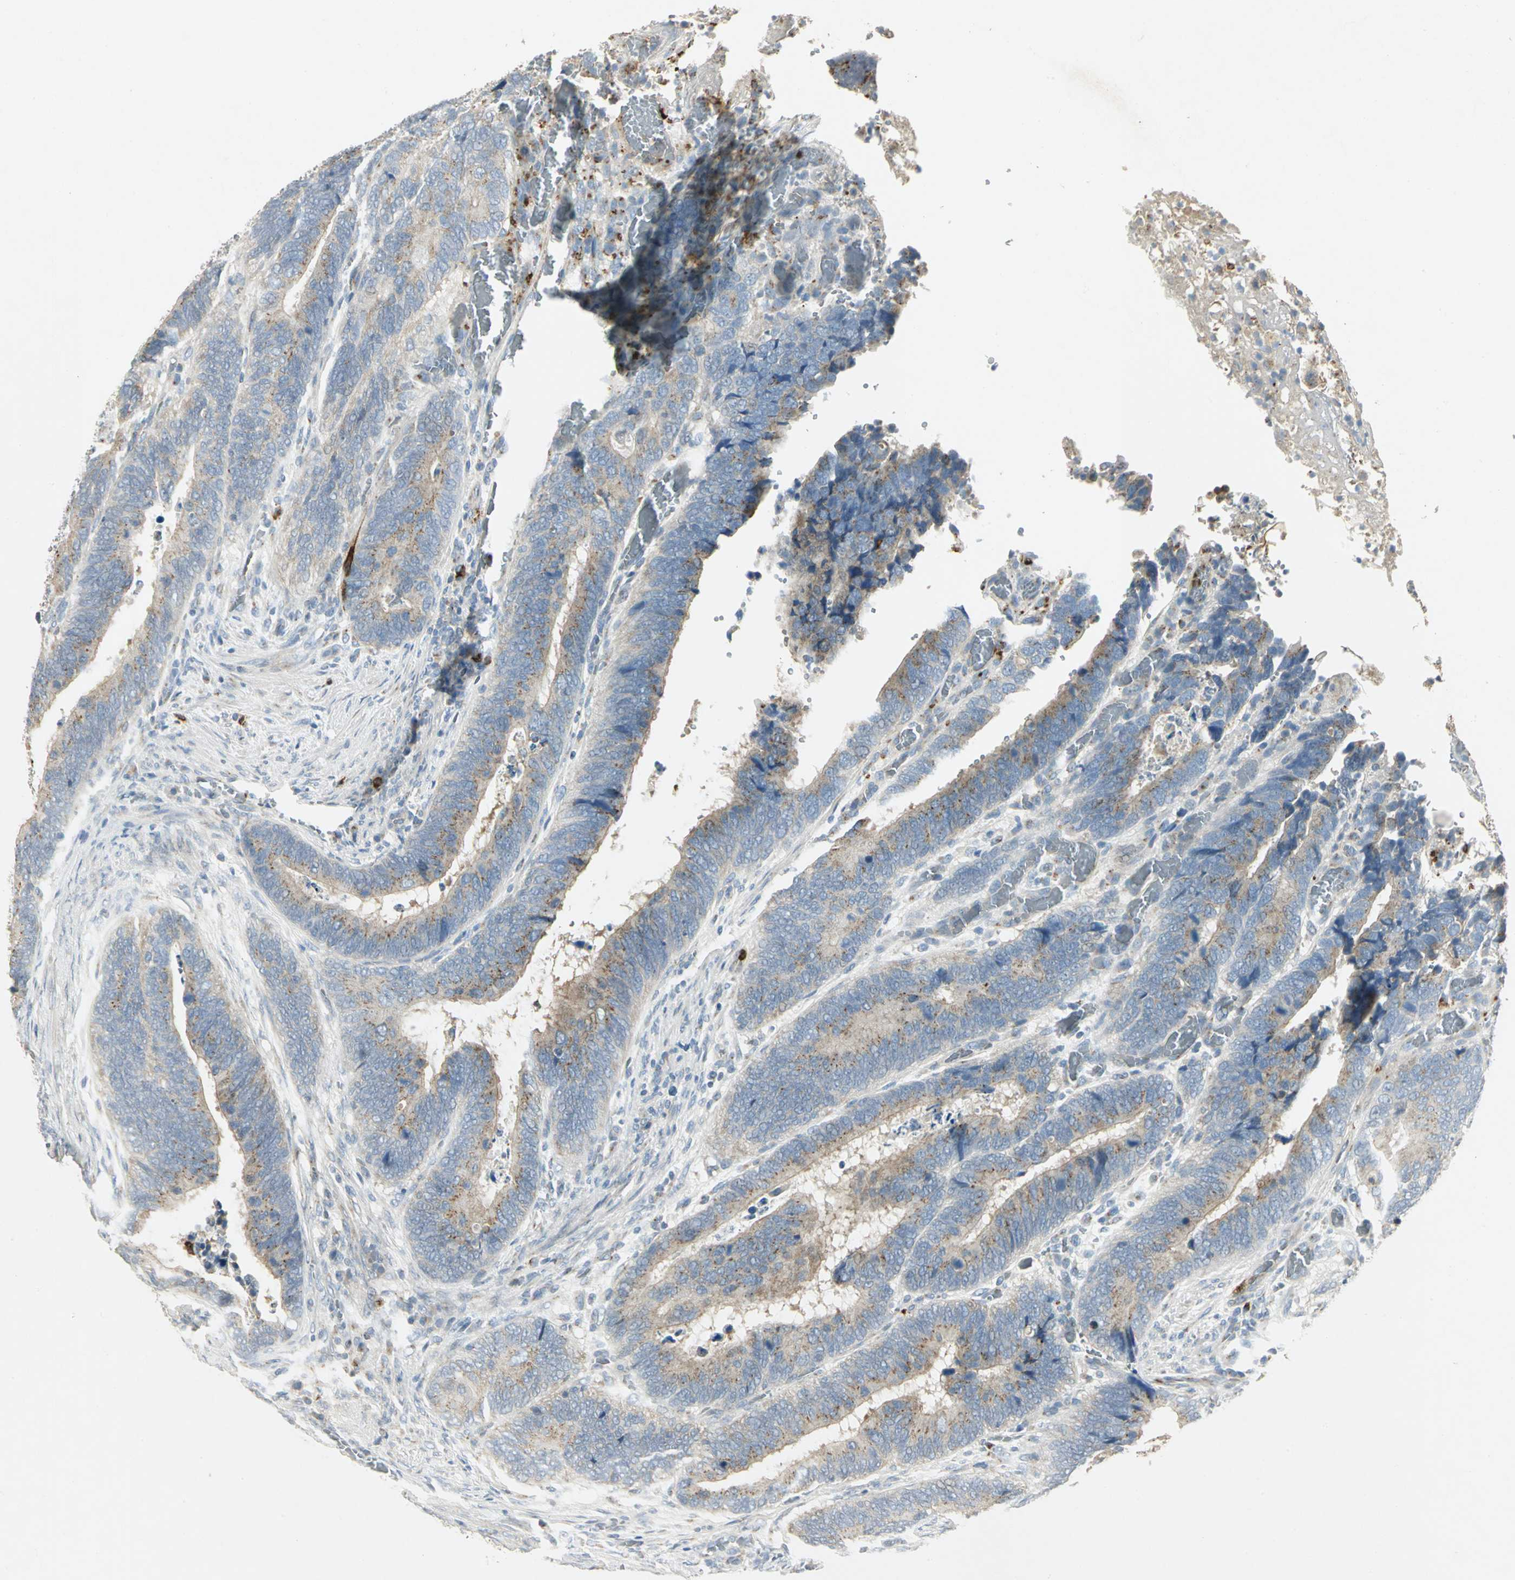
{"staining": {"intensity": "moderate", "quantity": ">75%", "location": "cytoplasmic/membranous"}, "tissue": "colorectal cancer", "cell_type": "Tumor cells", "image_type": "cancer", "snomed": [{"axis": "morphology", "description": "Adenocarcinoma, NOS"}, {"axis": "topography", "description": "Colon"}], "caption": "A photomicrograph of human adenocarcinoma (colorectal) stained for a protein exhibits moderate cytoplasmic/membranous brown staining in tumor cells. The staining is performed using DAB (3,3'-diaminobenzidine) brown chromogen to label protein expression. The nuclei are counter-stained blue using hematoxylin.", "gene": "TM9SF2", "patient": {"sex": "male", "age": 72}}